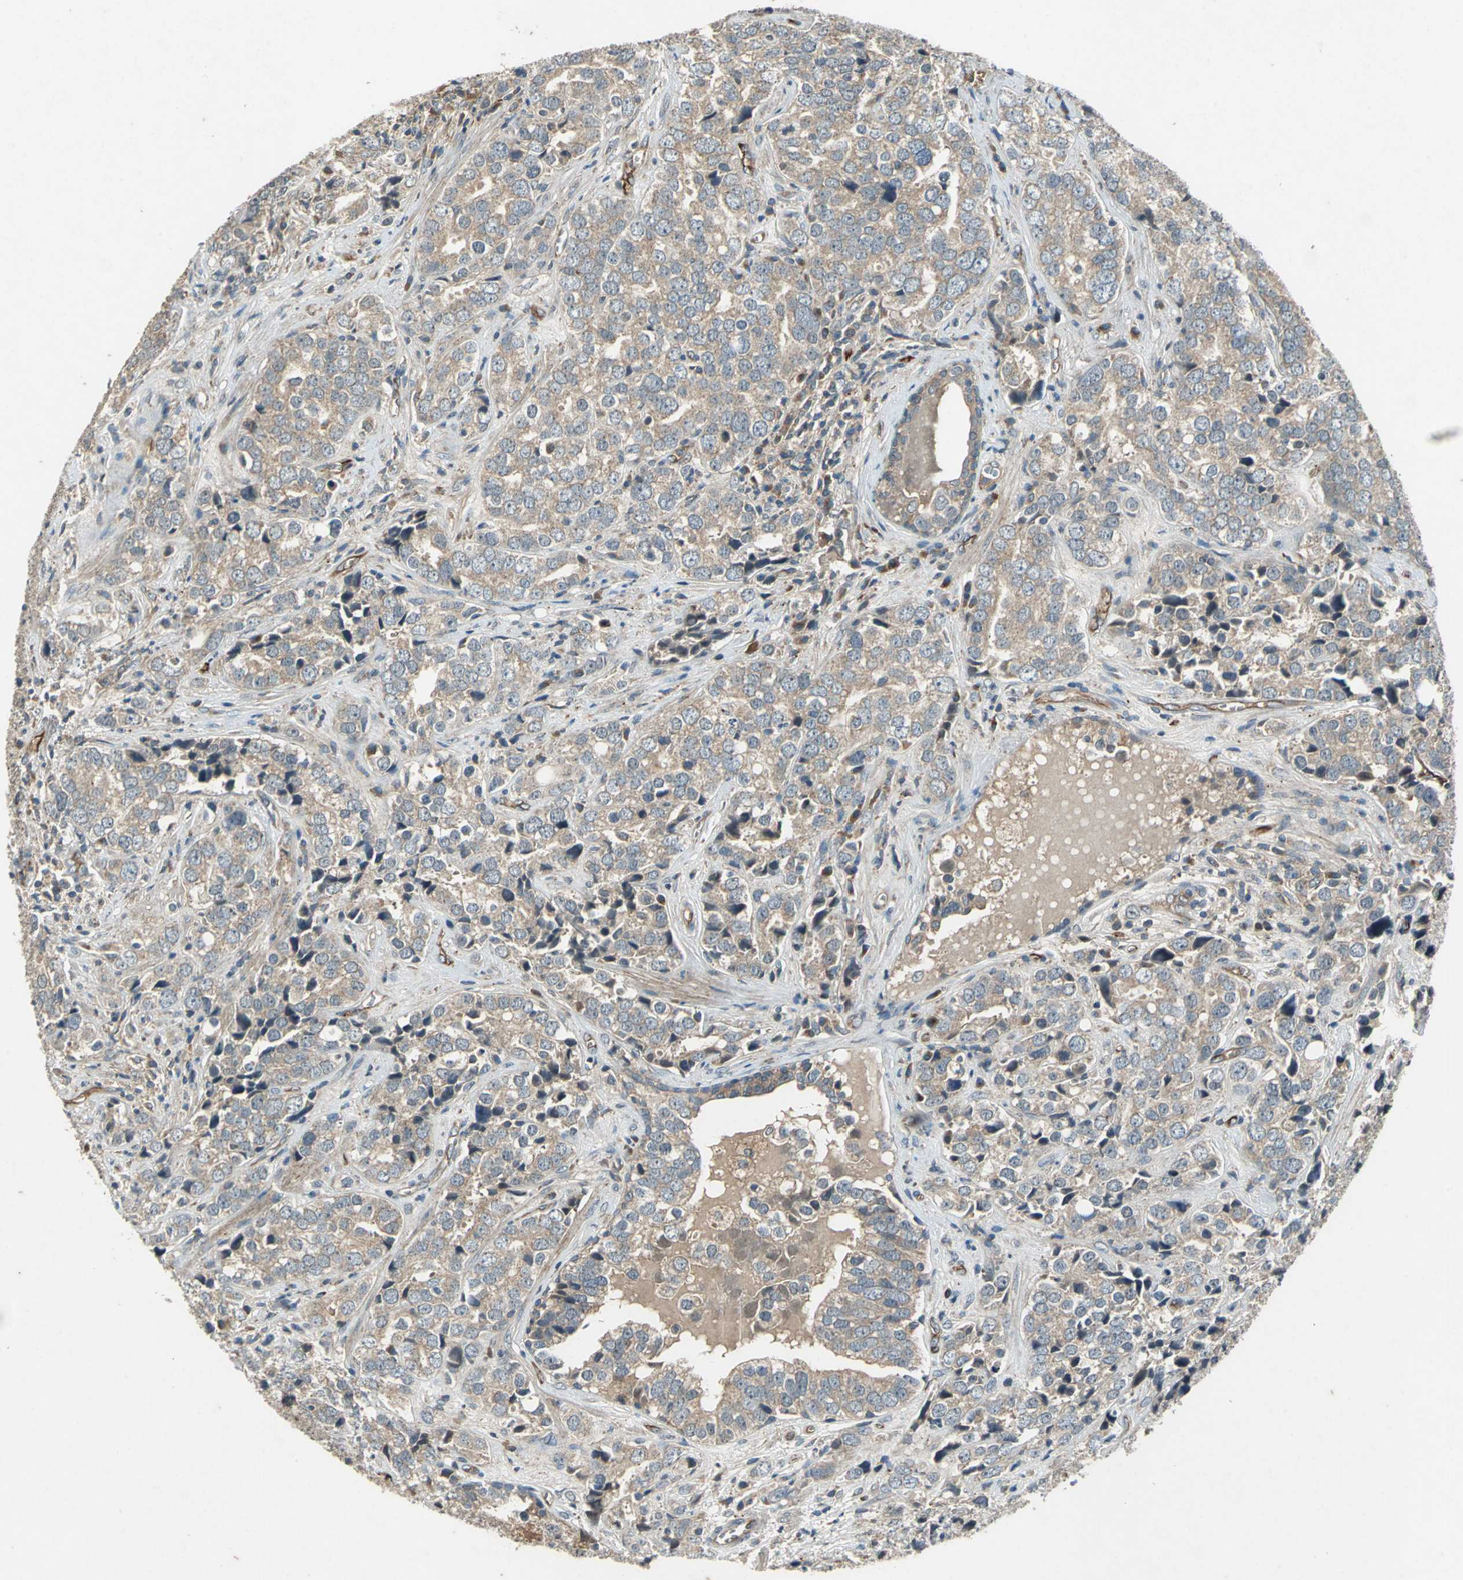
{"staining": {"intensity": "weak", "quantity": ">75%", "location": "cytoplasmic/membranous"}, "tissue": "prostate cancer", "cell_type": "Tumor cells", "image_type": "cancer", "snomed": [{"axis": "morphology", "description": "Adenocarcinoma, High grade"}, {"axis": "topography", "description": "Prostate"}], "caption": "Human prostate cancer stained with a protein marker demonstrates weak staining in tumor cells.", "gene": "EMCN", "patient": {"sex": "male", "age": 71}}